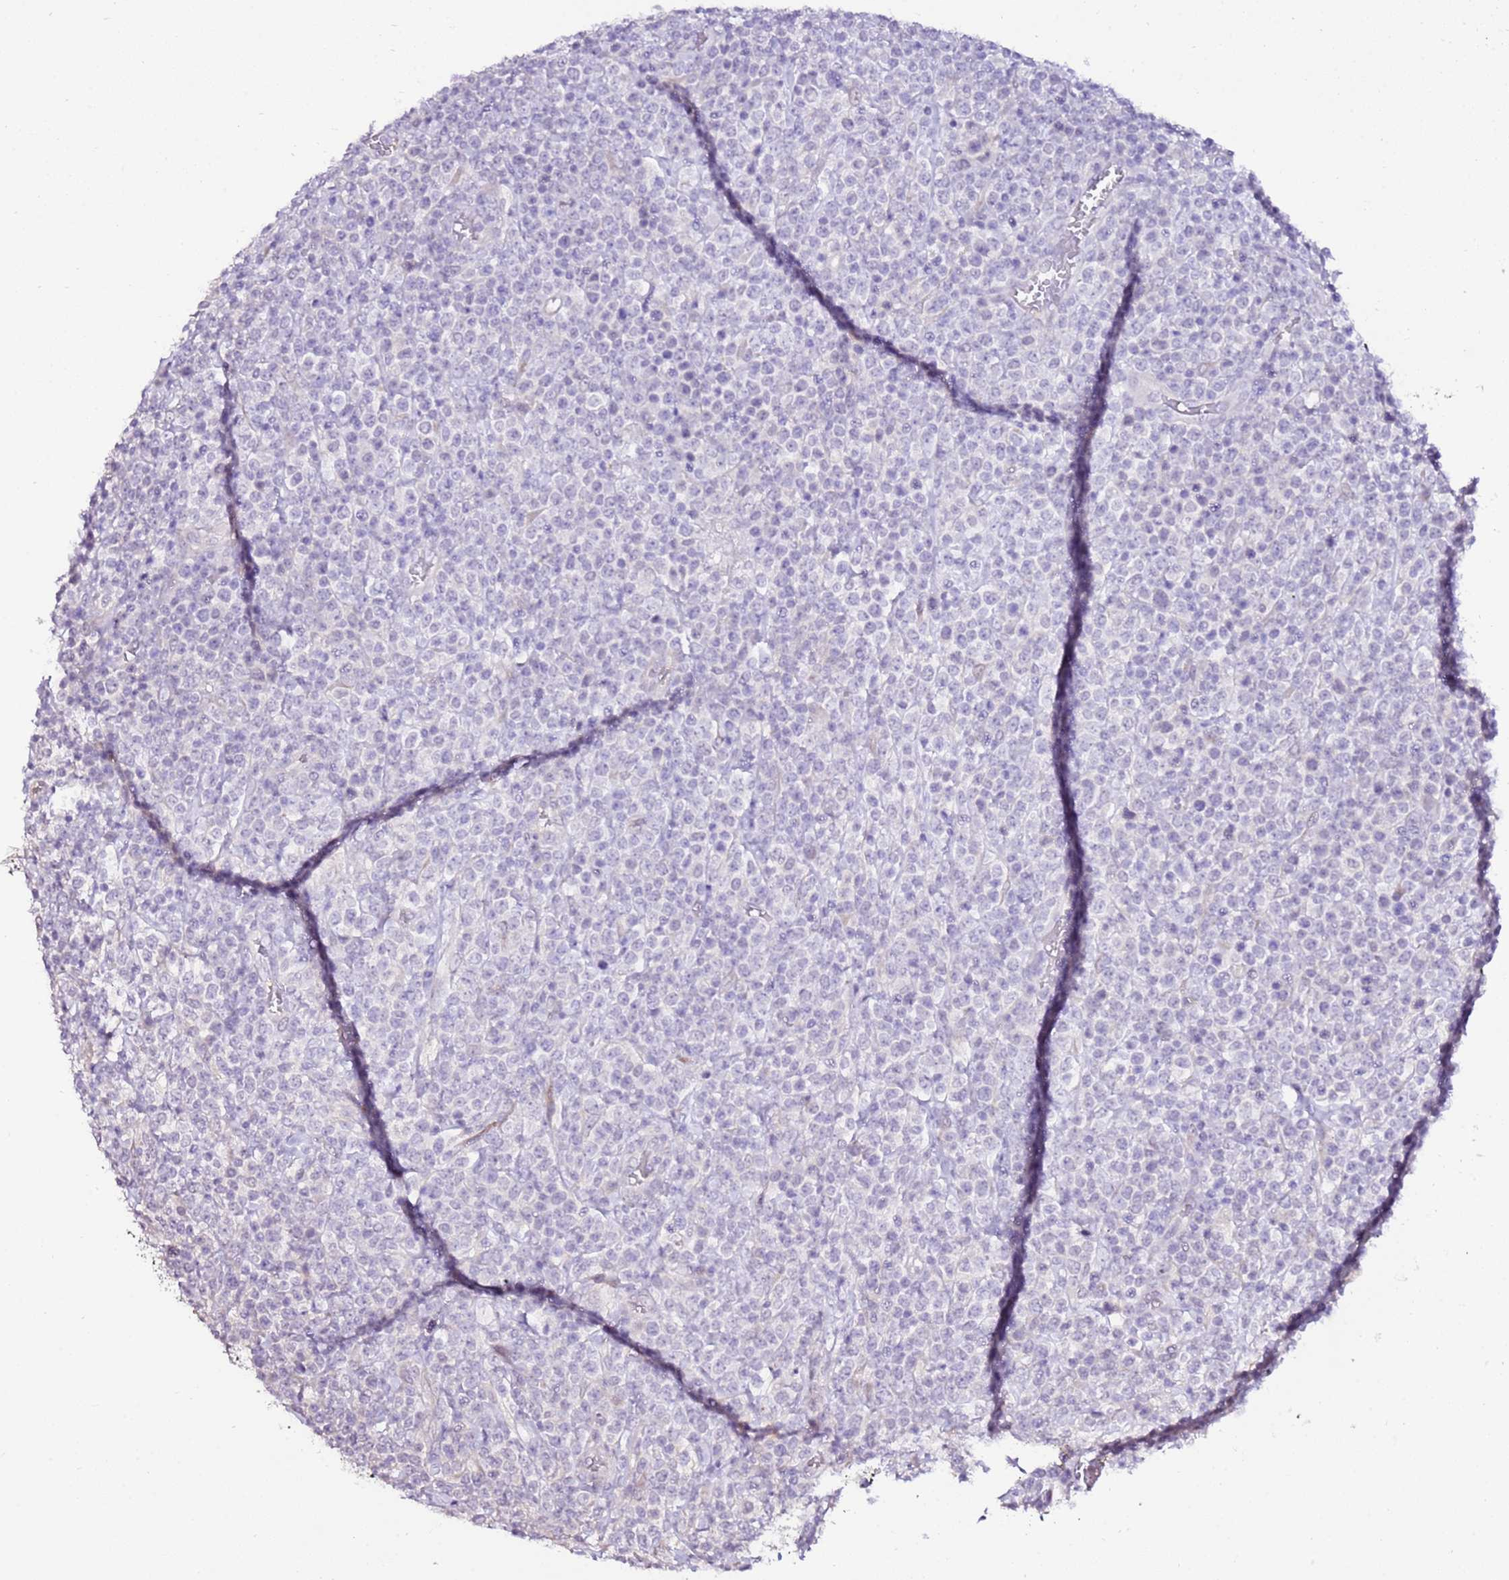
{"staining": {"intensity": "negative", "quantity": "none", "location": "none"}, "tissue": "lymphoma", "cell_type": "Tumor cells", "image_type": "cancer", "snomed": [{"axis": "morphology", "description": "Malignant lymphoma, non-Hodgkin's type, High grade"}, {"axis": "topography", "description": "Colon"}], "caption": "A photomicrograph of human lymphoma is negative for staining in tumor cells.", "gene": "ART5", "patient": {"sex": "female", "age": 53}}